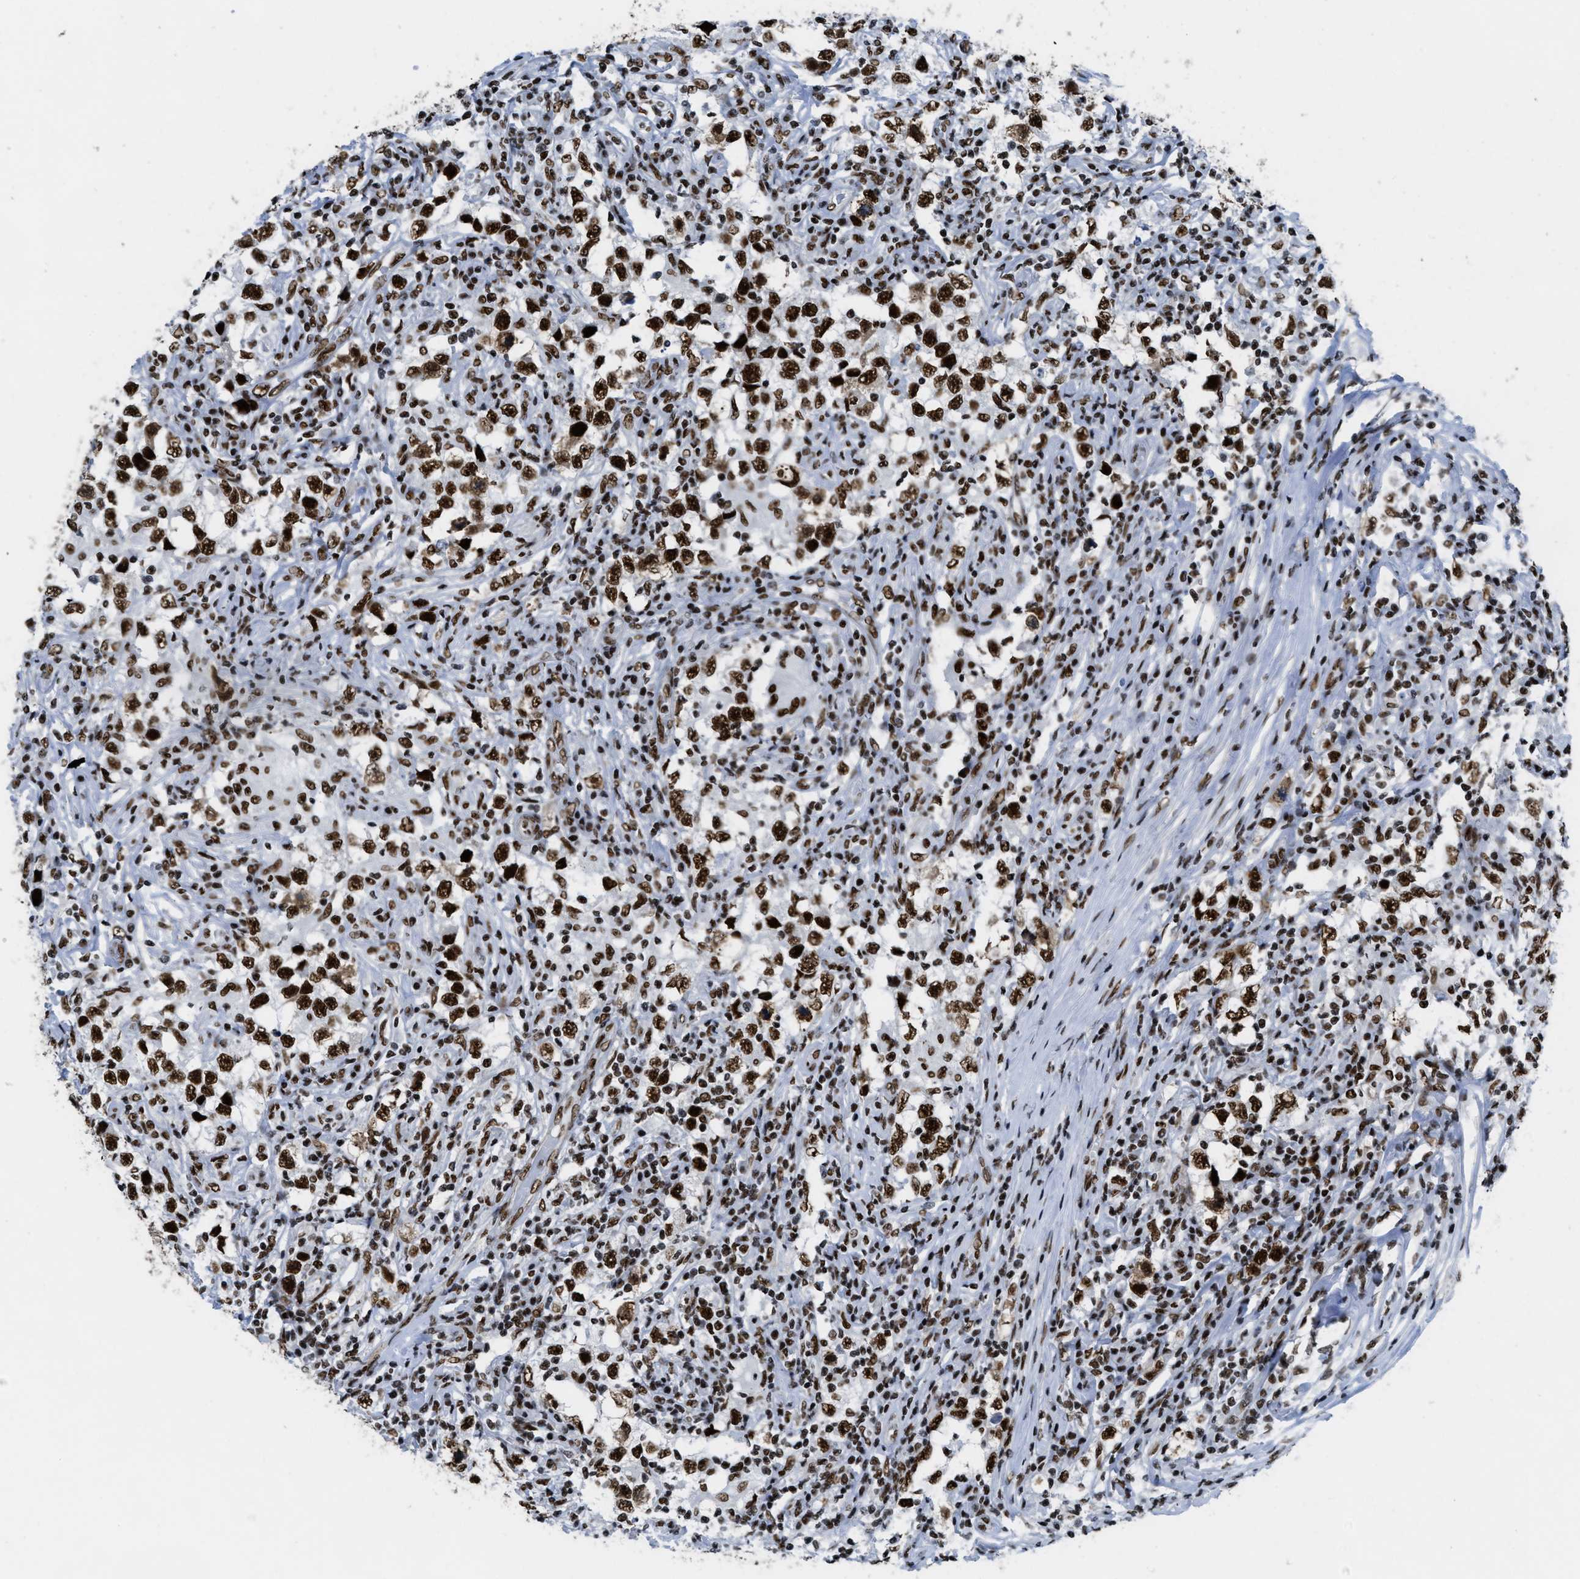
{"staining": {"intensity": "strong", "quantity": ">75%", "location": "nuclear"}, "tissue": "testis cancer", "cell_type": "Tumor cells", "image_type": "cancer", "snomed": [{"axis": "morphology", "description": "Carcinoma, Embryonal, NOS"}, {"axis": "topography", "description": "Testis"}], "caption": "The image demonstrates a brown stain indicating the presence of a protein in the nuclear of tumor cells in testis cancer (embryonal carcinoma). The protein of interest is shown in brown color, while the nuclei are stained blue.", "gene": "ZNF207", "patient": {"sex": "male", "age": 21}}